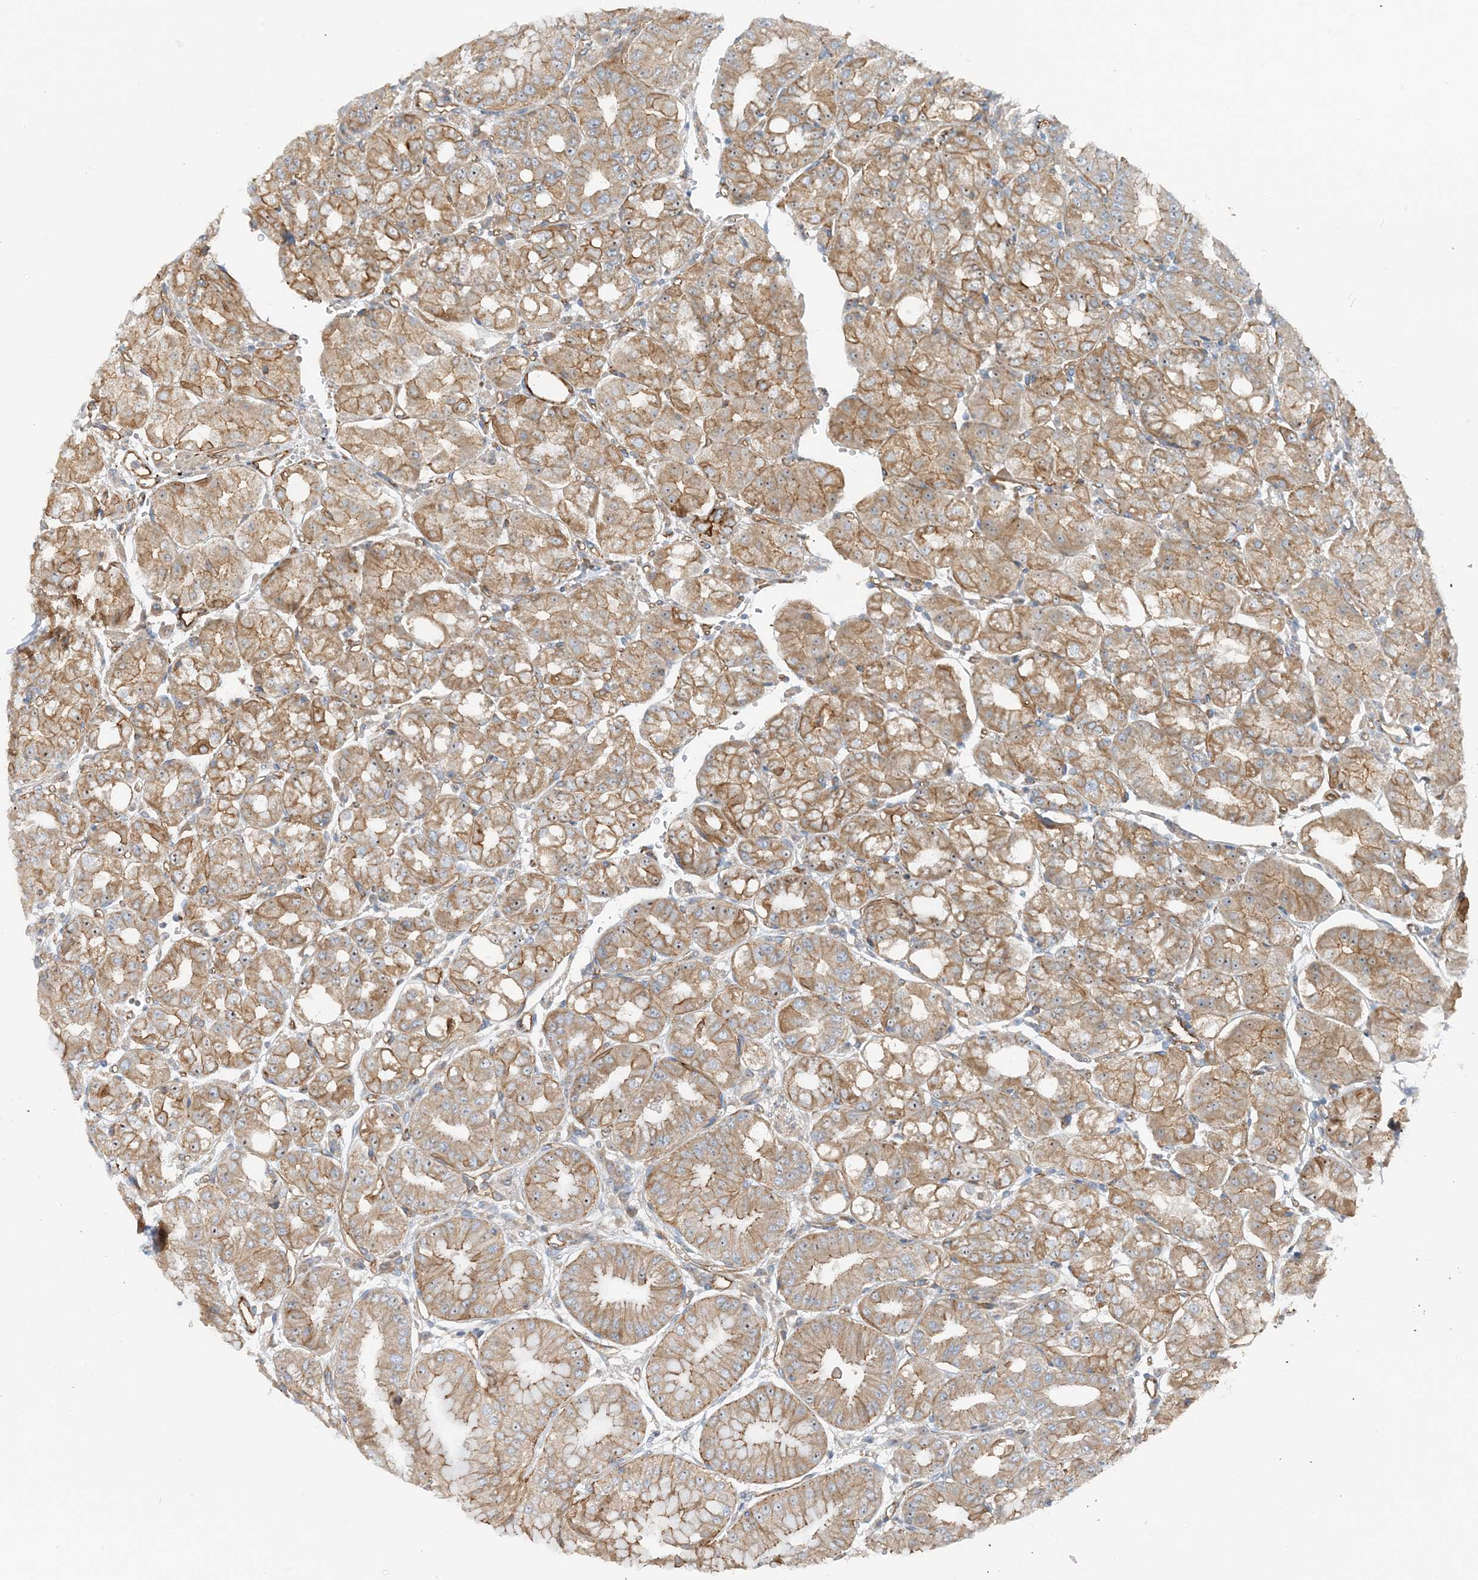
{"staining": {"intensity": "moderate", "quantity": ">75%", "location": "cytoplasmic/membranous"}, "tissue": "stomach", "cell_type": "Glandular cells", "image_type": "normal", "snomed": [{"axis": "morphology", "description": "Normal tissue, NOS"}, {"axis": "topography", "description": "Stomach, lower"}], "caption": "Glandular cells show medium levels of moderate cytoplasmic/membranous expression in approximately >75% of cells in normal human stomach.", "gene": "MYL5", "patient": {"sex": "male", "age": 71}}